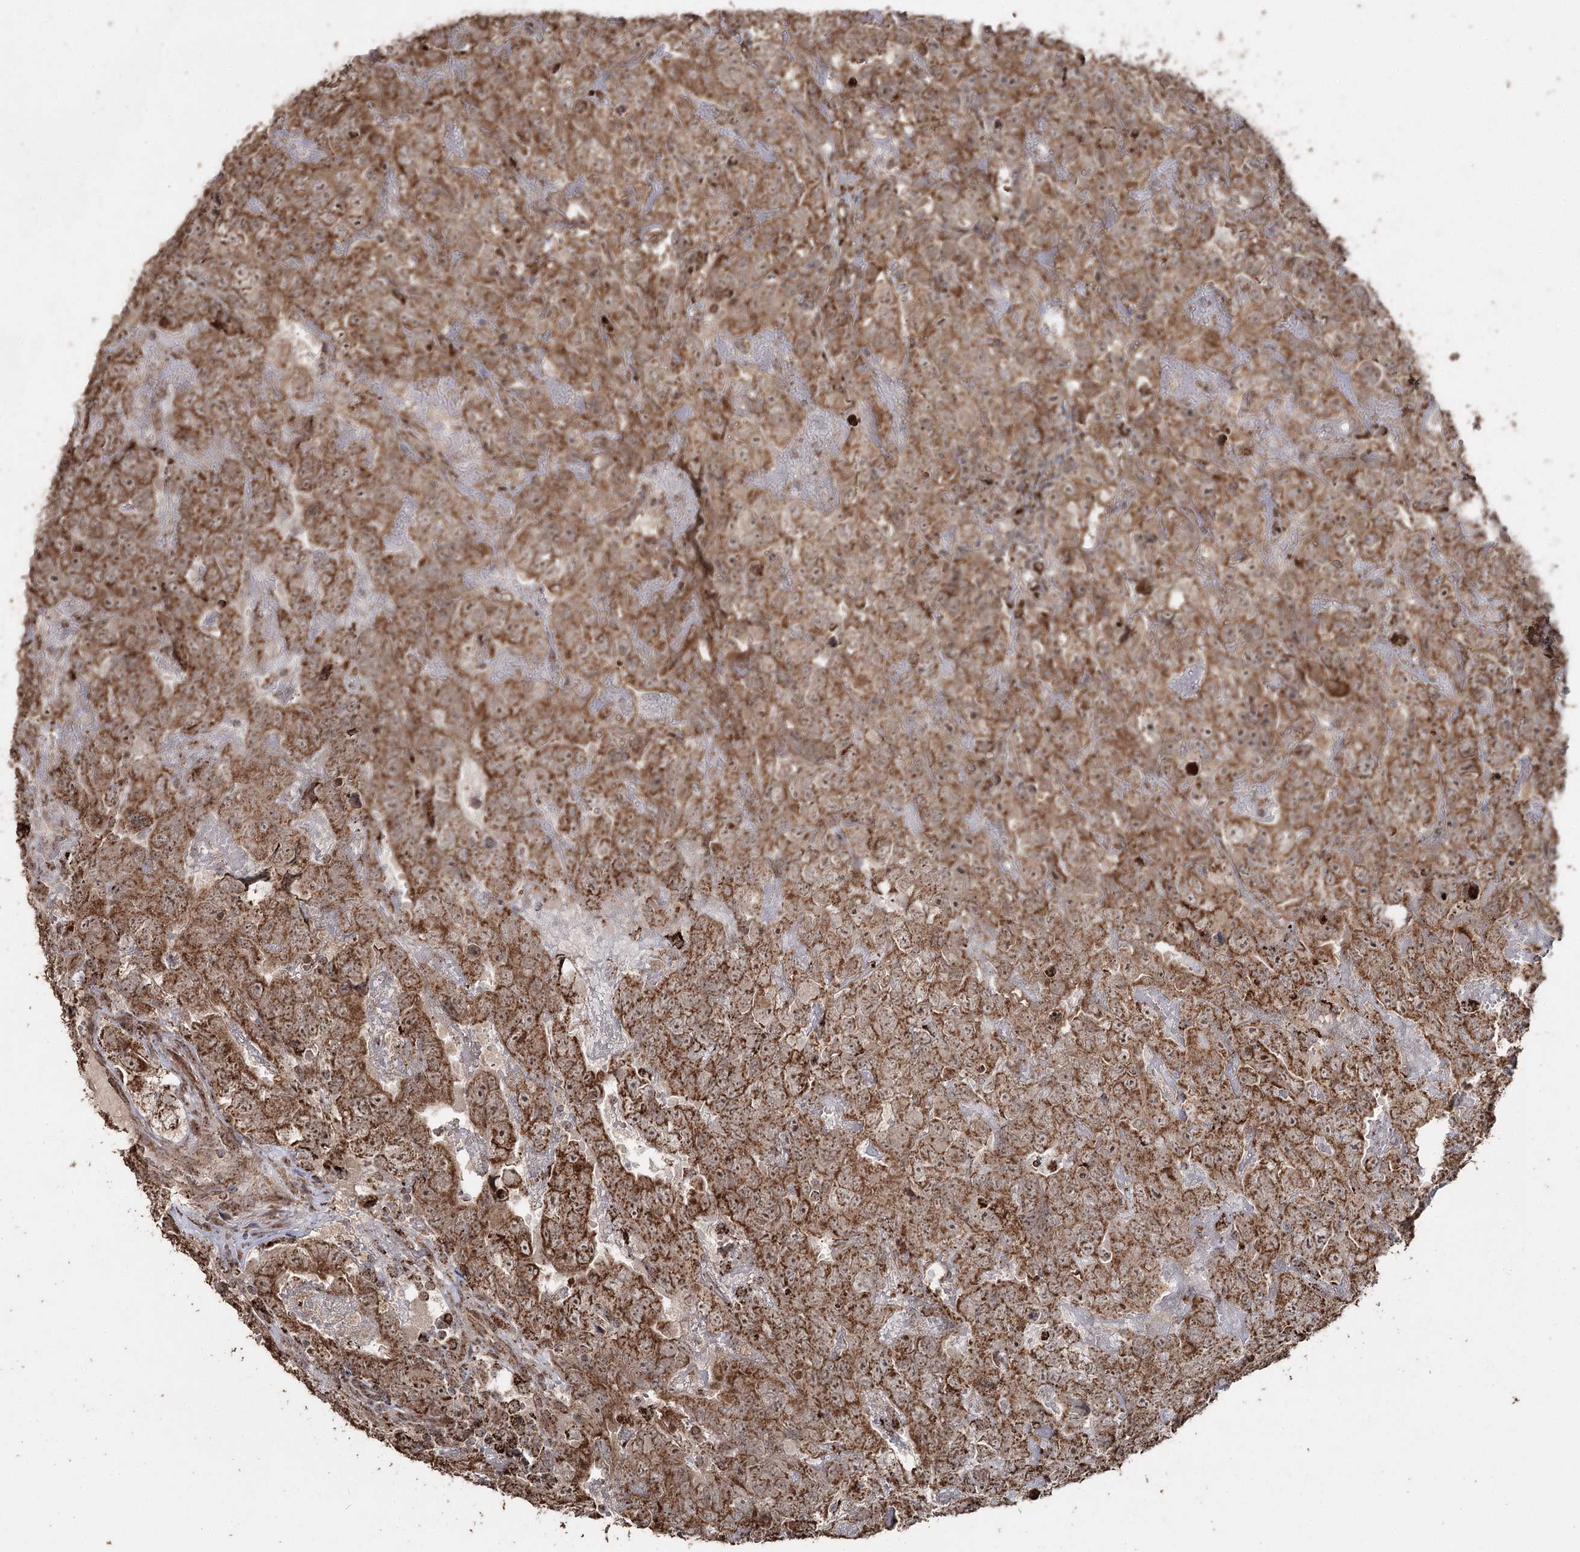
{"staining": {"intensity": "moderate", "quantity": ">75%", "location": "cytoplasmic/membranous"}, "tissue": "testis cancer", "cell_type": "Tumor cells", "image_type": "cancer", "snomed": [{"axis": "morphology", "description": "Carcinoma, Embryonal, NOS"}, {"axis": "topography", "description": "Testis"}], "caption": "Protein analysis of testis cancer tissue demonstrates moderate cytoplasmic/membranous expression in approximately >75% of tumor cells. The staining was performed using DAB to visualize the protein expression in brown, while the nuclei were stained in blue with hematoxylin (Magnification: 20x).", "gene": "SLF2", "patient": {"sex": "male", "age": 45}}